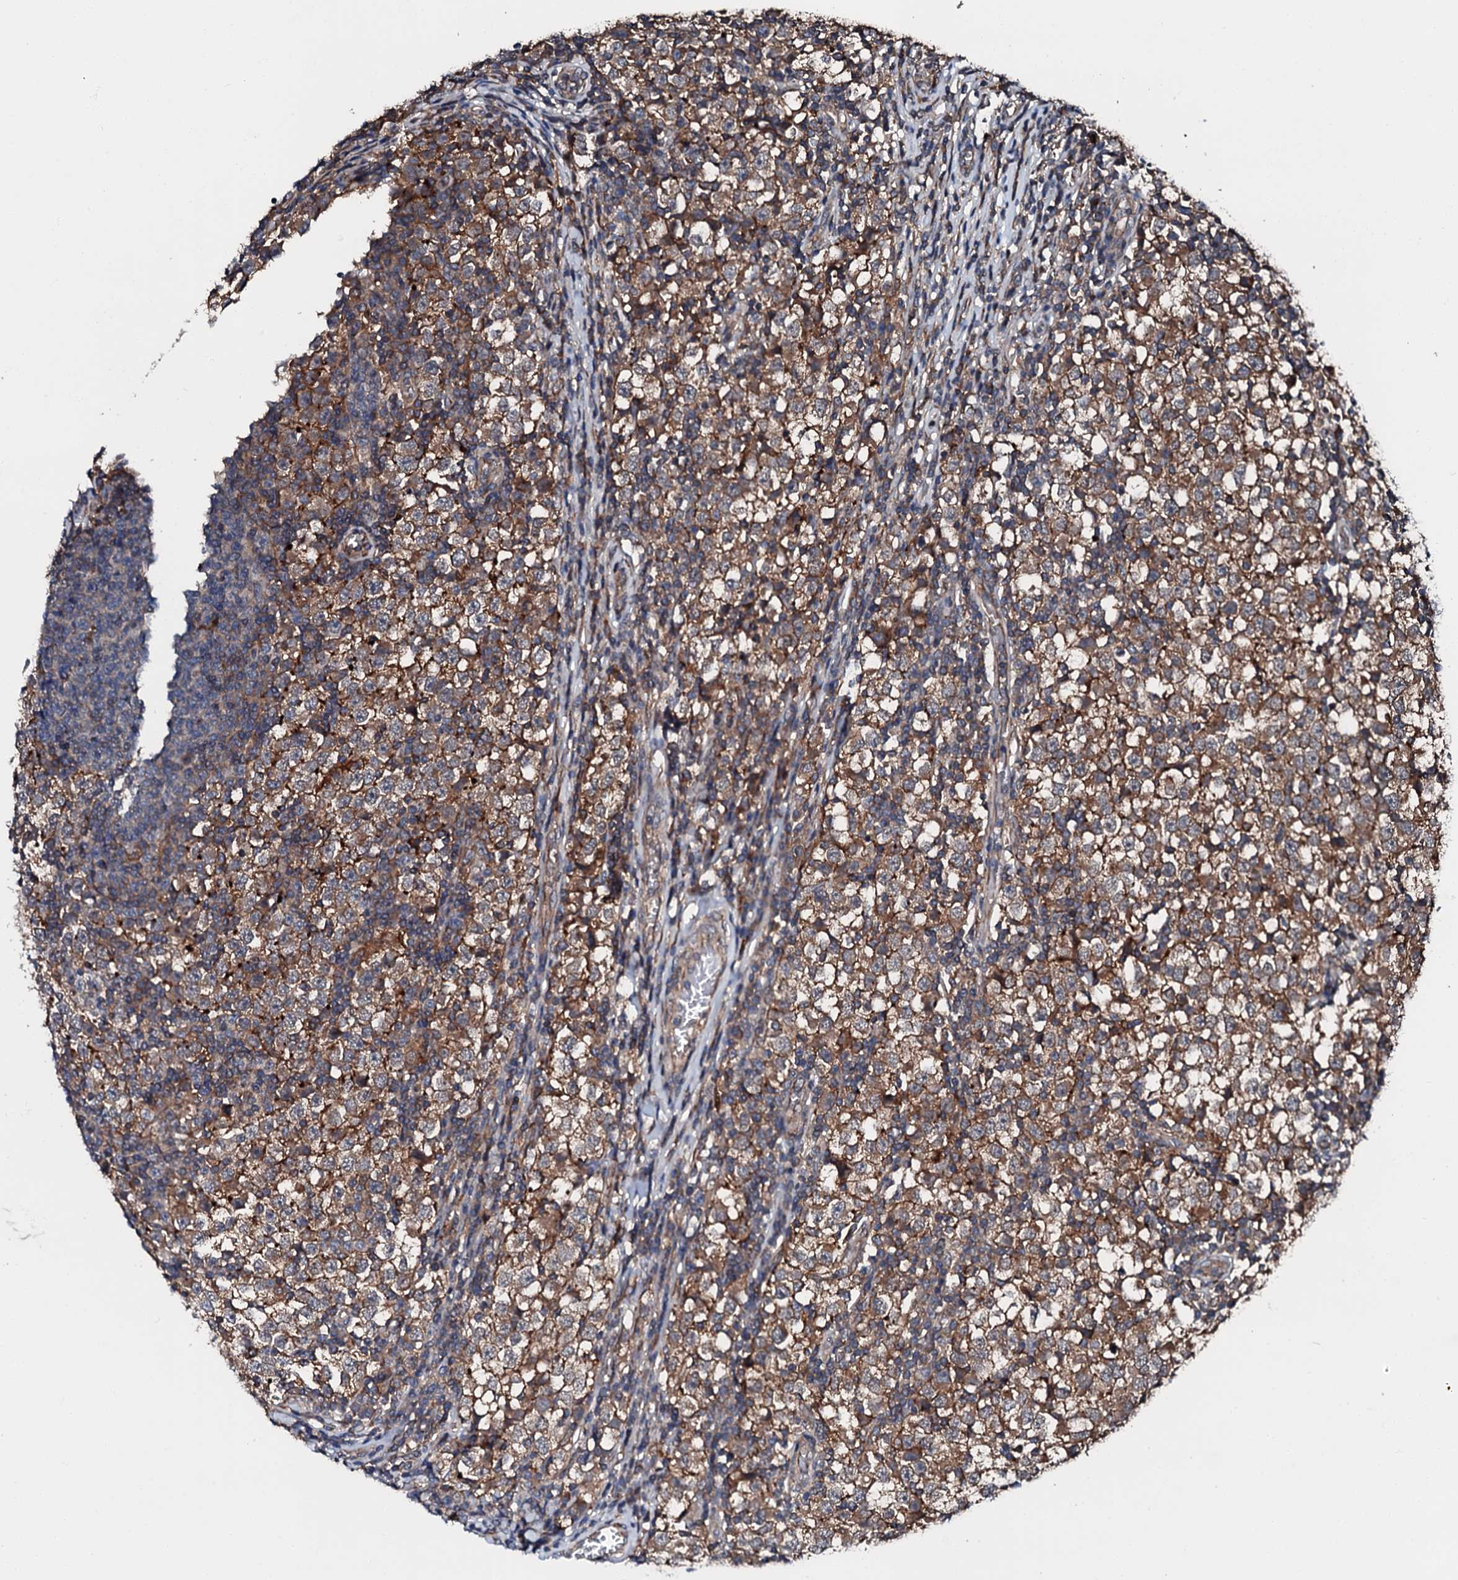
{"staining": {"intensity": "moderate", "quantity": ">75%", "location": "cytoplasmic/membranous"}, "tissue": "testis cancer", "cell_type": "Tumor cells", "image_type": "cancer", "snomed": [{"axis": "morphology", "description": "Seminoma, NOS"}, {"axis": "topography", "description": "Testis"}], "caption": "A photomicrograph of human seminoma (testis) stained for a protein reveals moderate cytoplasmic/membranous brown staining in tumor cells.", "gene": "FGD4", "patient": {"sex": "male", "age": 65}}